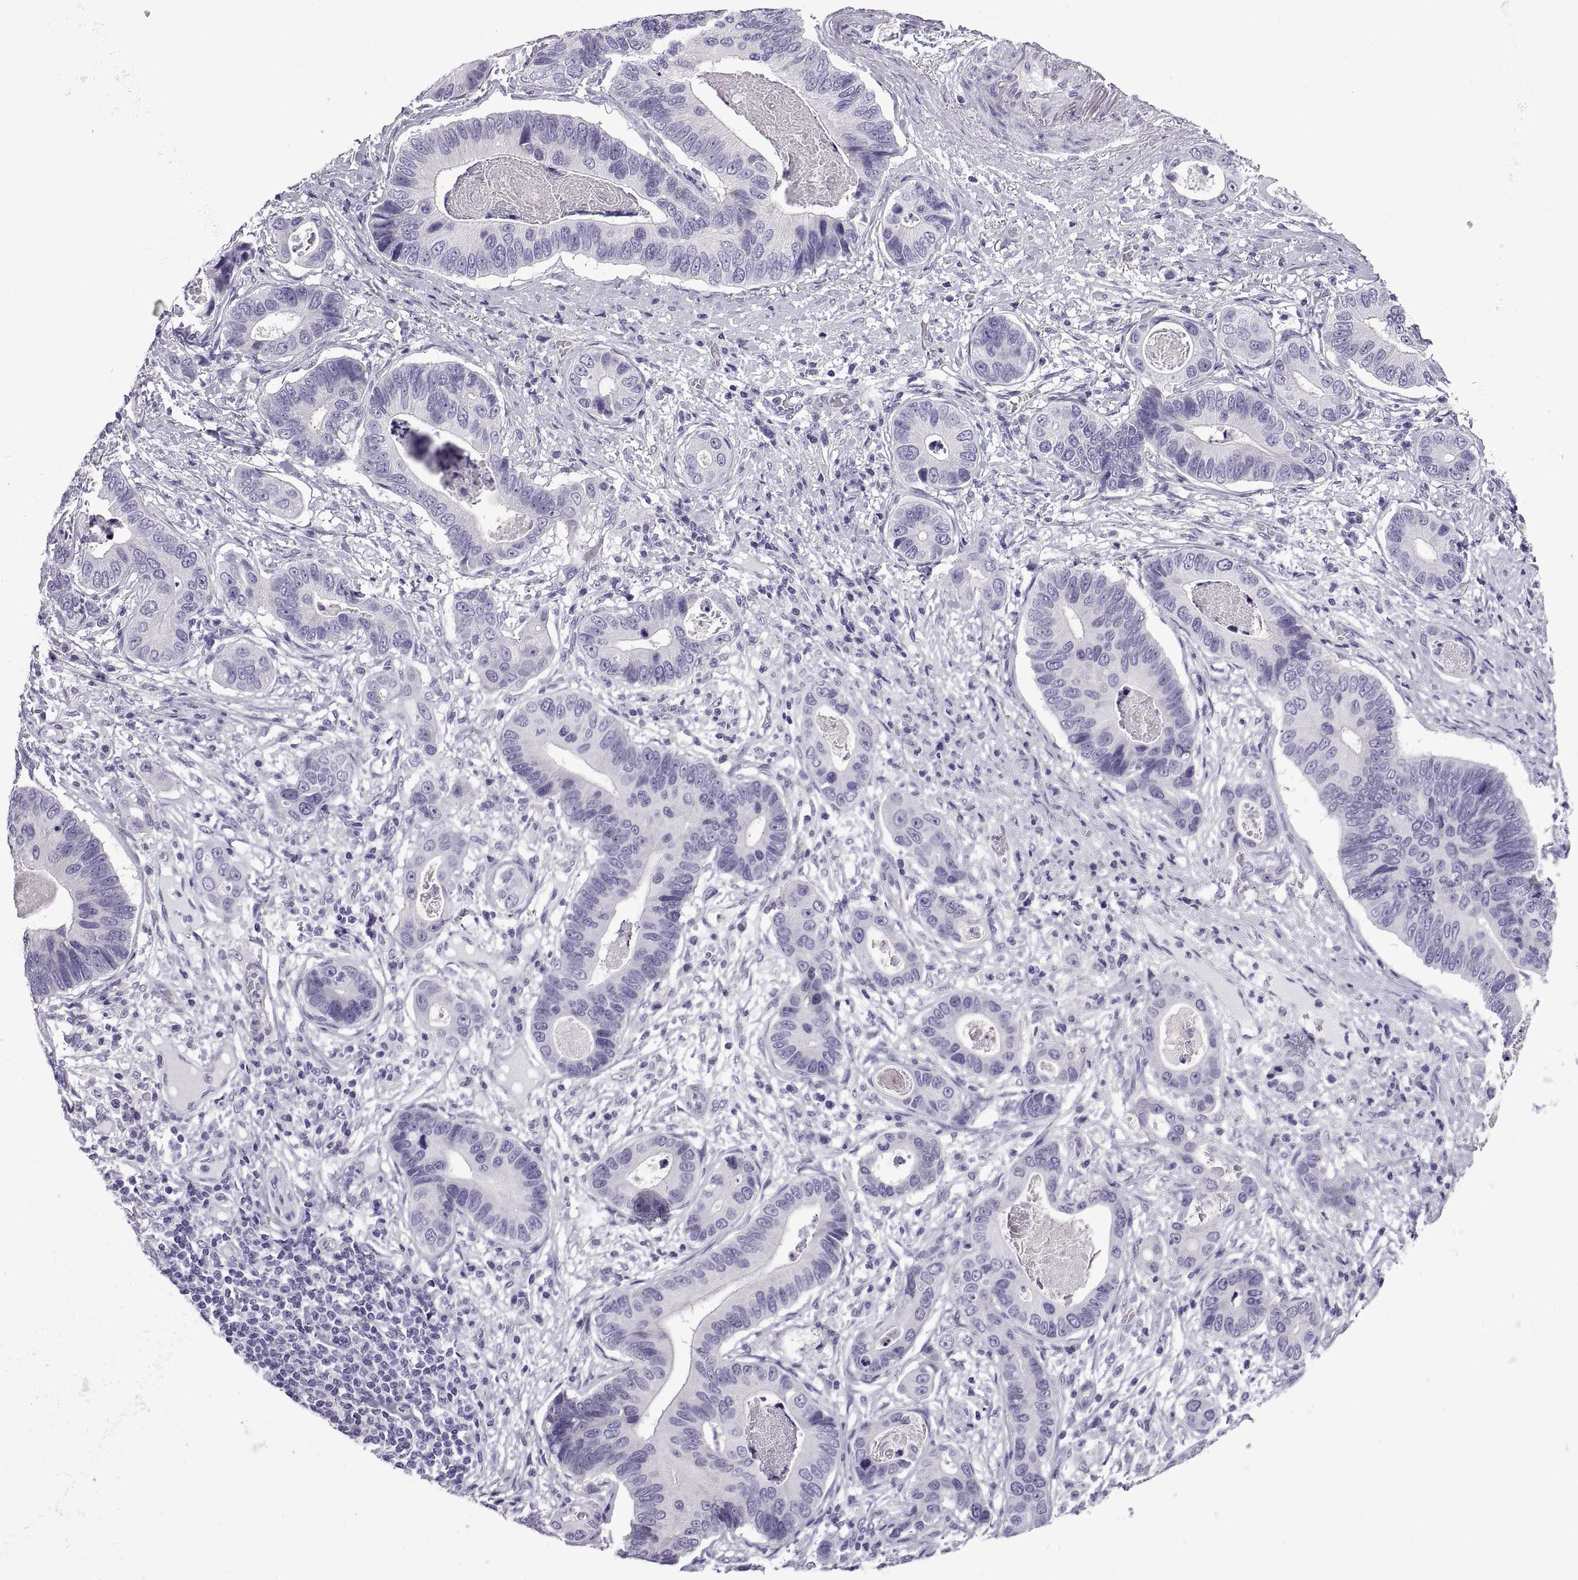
{"staining": {"intensity": "negative", "quantity": "none", "location": "none"}, "tissue": "stomach cancer", "cell_type": "Tumor cells", "image_type": "cancer", "snomed": [{"axis": "morphology", "description": "Adenocarcinoma, NOS"}, {"axis": "topography", "description": "Stomach"}], "caption": "IHC micrograph of neoplastic tissue: human adenocarcinoma (stomach) stained with DAB (3,3'-diaminobenzidine) displays no significant protein staining in tumor cells.", "gene": "SPDYE1", "patient": {"sex": "male", "age": 84}}